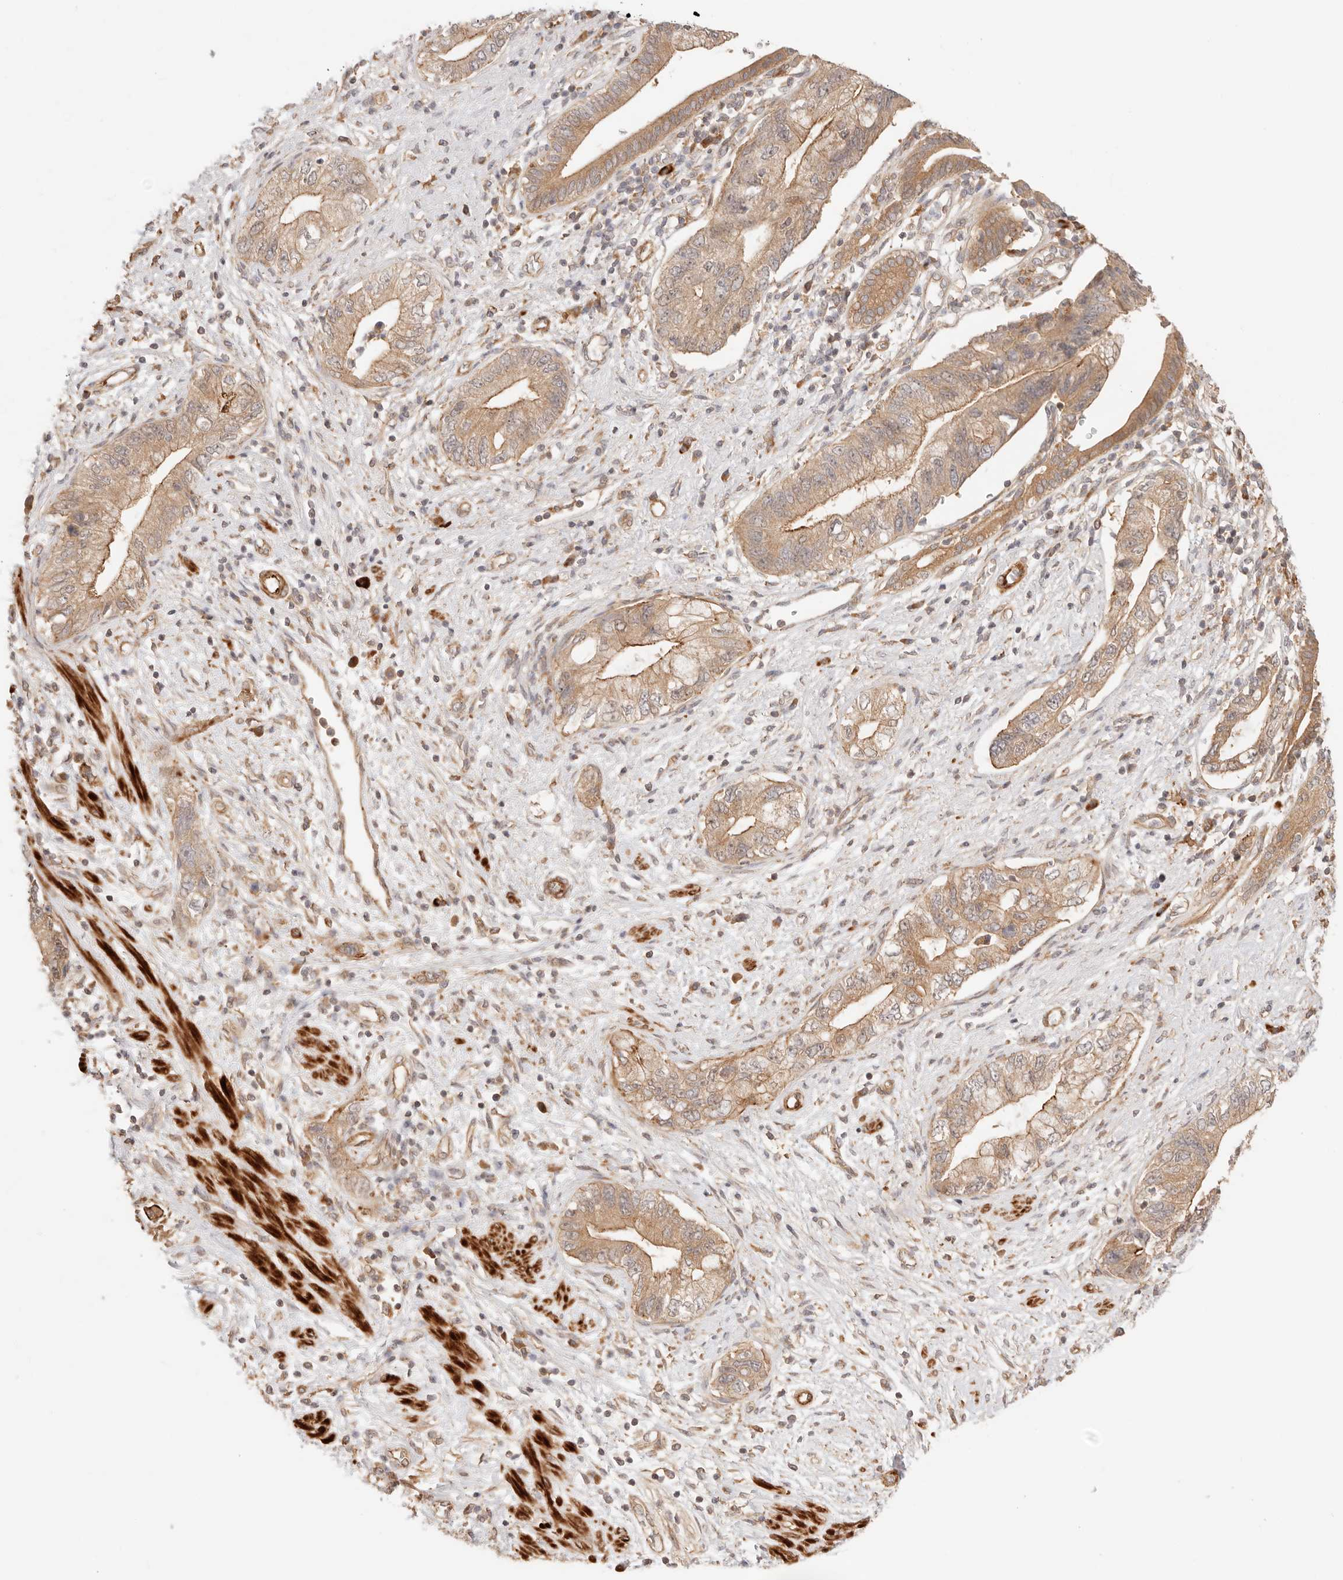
{"staining": {"intensity": "moderate", "quantity": ">75%", "location": "cytoplasmic/membranous"}, "tissue": "pancreatic cancer", "cell_type": "Tumor cells", "image_type": "cancer", "snomed": [{"axis": "morphology", "description": "Adenocarcinoma, NOS"}, {"axis": "topography", "description": "Pancreas"}], "caption": "High-magnification brightfield microscopy of adenocarcinoma (pancreatic) stained with DAB (3,3'-diaminobenzidine) (brown) and counterstained with hematoxylin (blue). tumor cells exhibit moderate cytoplasmic/membranous expression is present in about>75% of cells. The staining was performed using DAB, with brown indicating positive protein expression. Nuclei are stained blue with hematoxylin.", "gene": "IL1R2", "patient": {"sex": "female", "age": 73}}